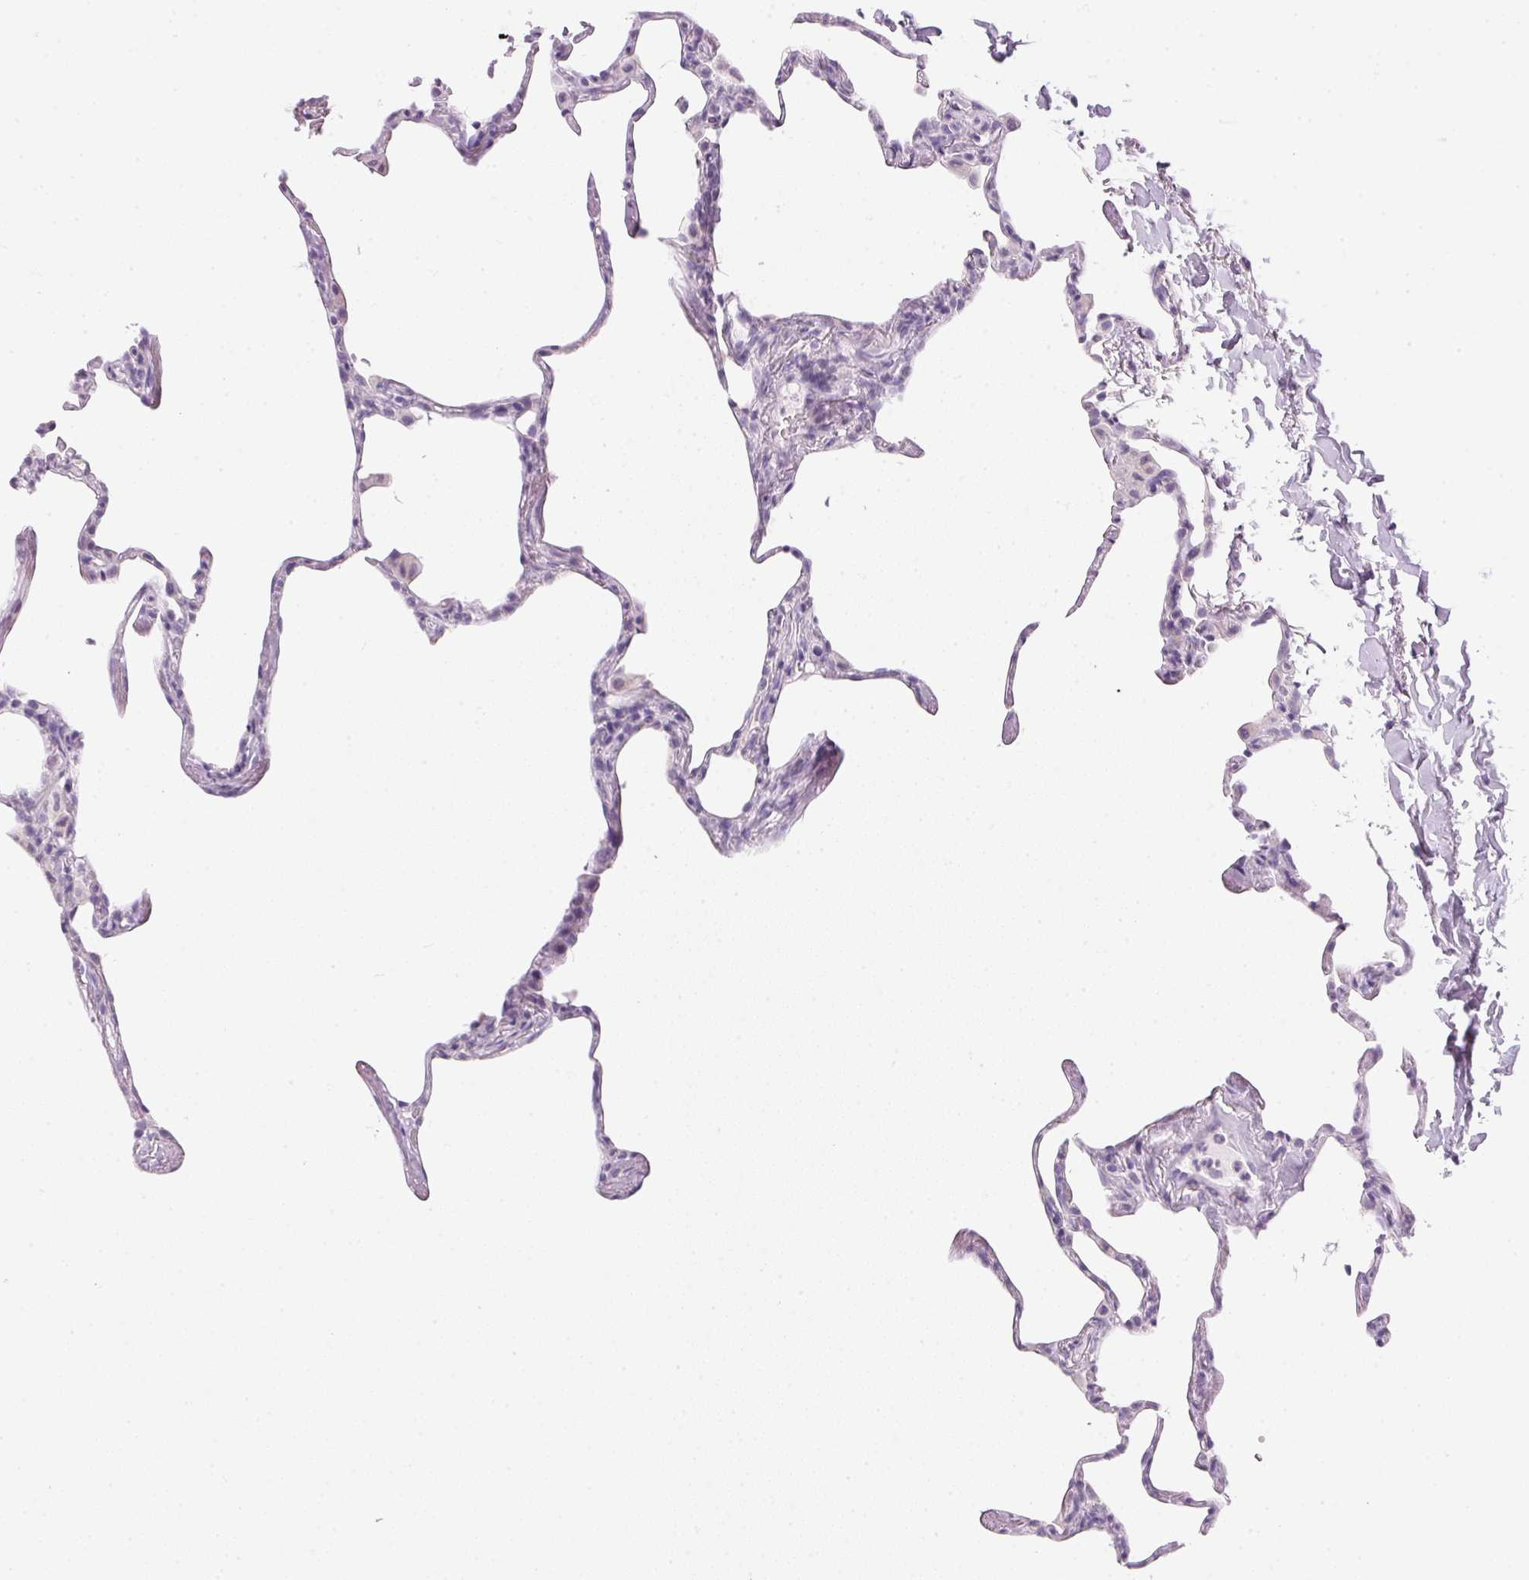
{"staining": {"intensity": "negative", "quantity": "none", "location": "none"}, "tissue": "lung", "cell_type": "Alveolar cells", "image_type": "normal", "snomed": [{"axis": "morphology", "description": "Normal tissue, NOS"}, {"axis": "topography", "description": "Lung"}], "caption": "IHC micrograph of unremarkable human lung stained for a protein (brown), which exhibits no expression in alveolar cells.", "gene": "IGFBP1", "patient": {"sex": "male", "age": 65}}